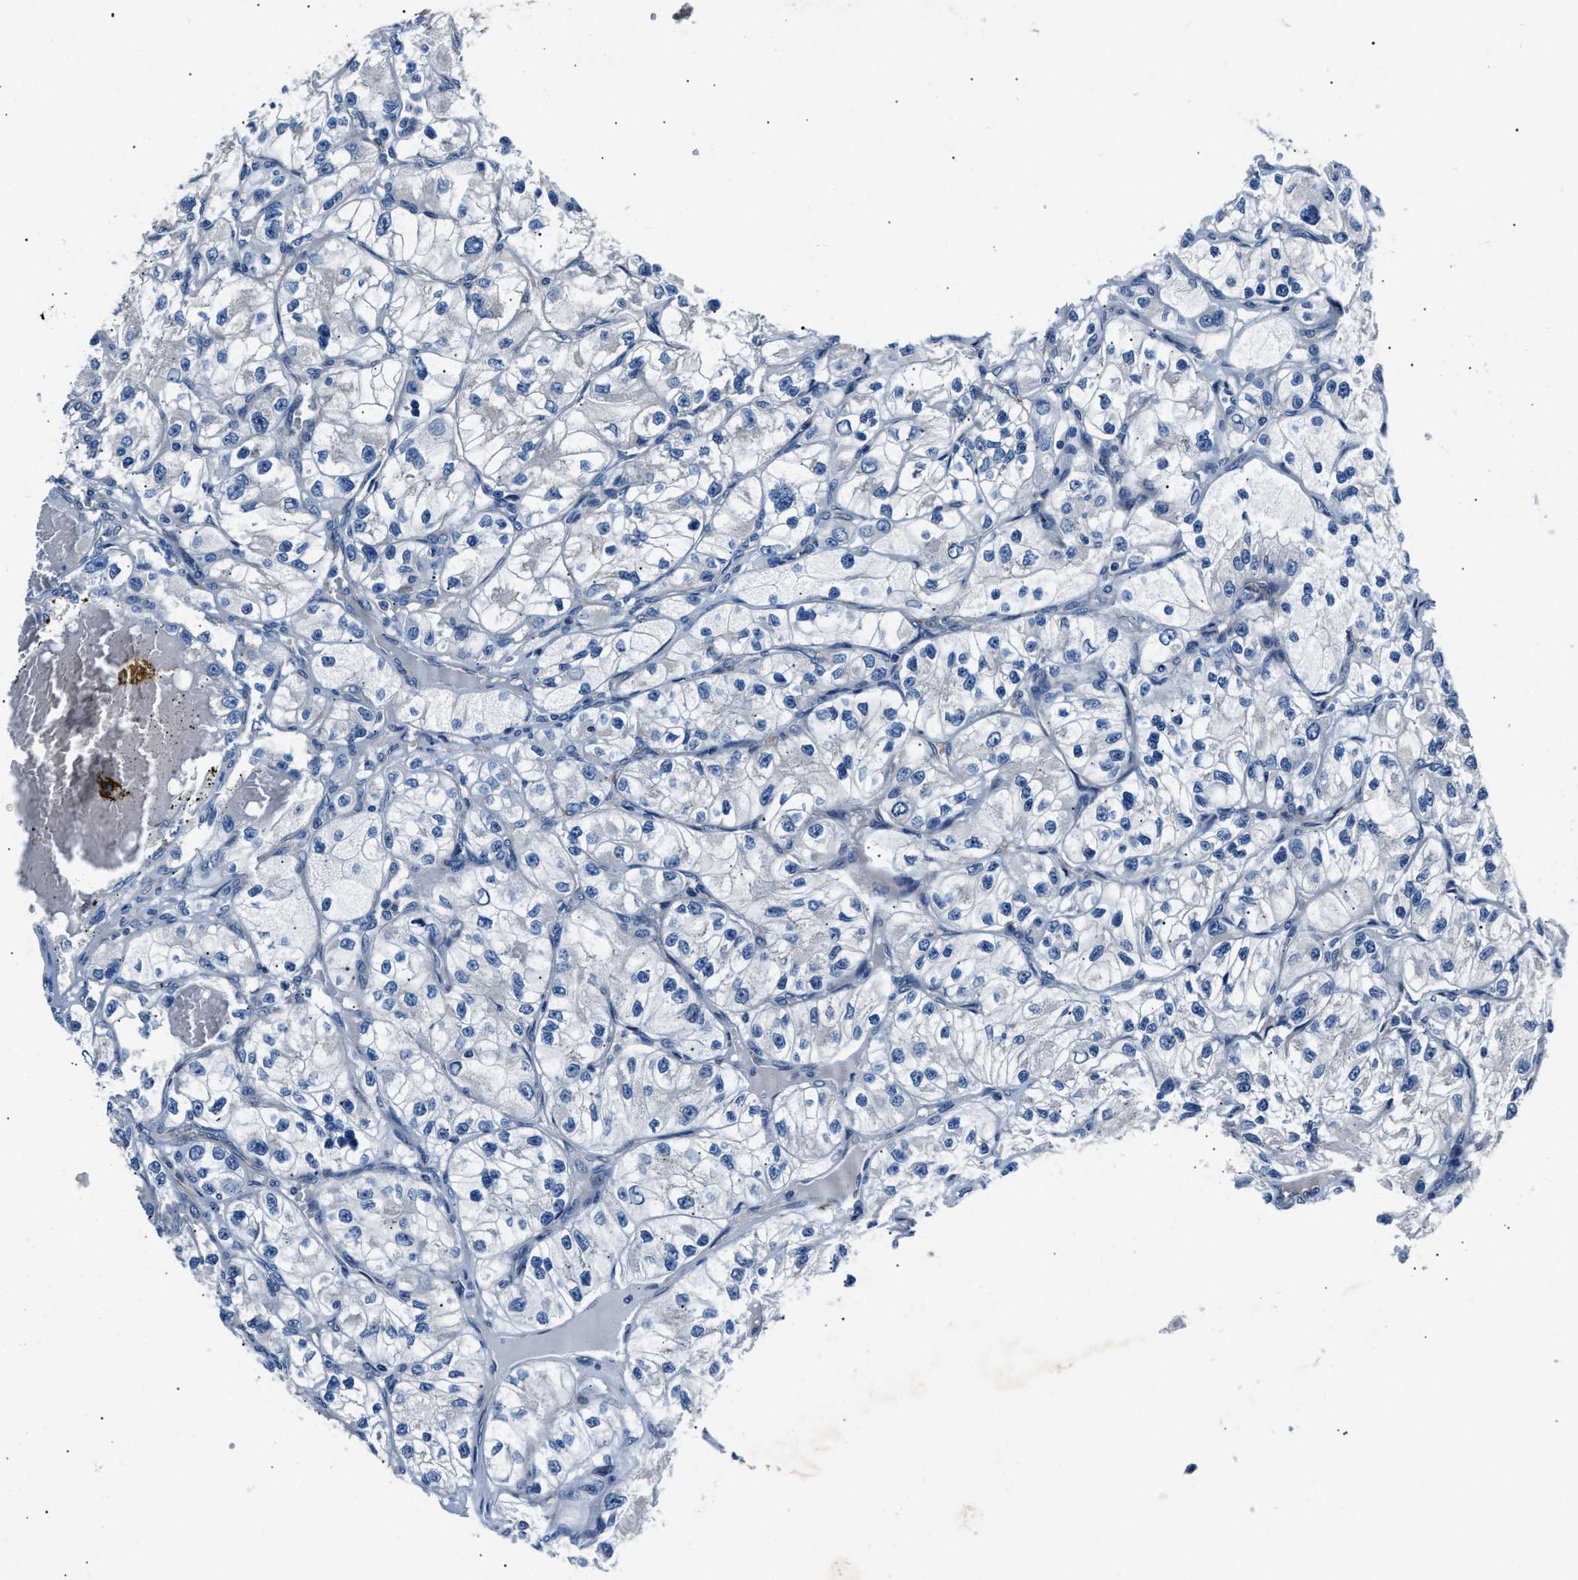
{"staining": {"intensity": "negative", "quantity": "none", "location": "none"}, "tissue": "renal cancer", "cell_type": "Tumor cells", "image_type": "cancer", "snomed": [{"axis": "morphology", "description": "Adenocarcinoma, NOS"}, {"axis": "topography", "description": "Kidney"}], "caption": "DAB (3,3'-diaminobenzidine) immunohistochemical staining of renal cancer demonstrates no significant expression in tumor cells.", "gene": "MPDZ", "patient": {"sex": "female", "age": 57}}